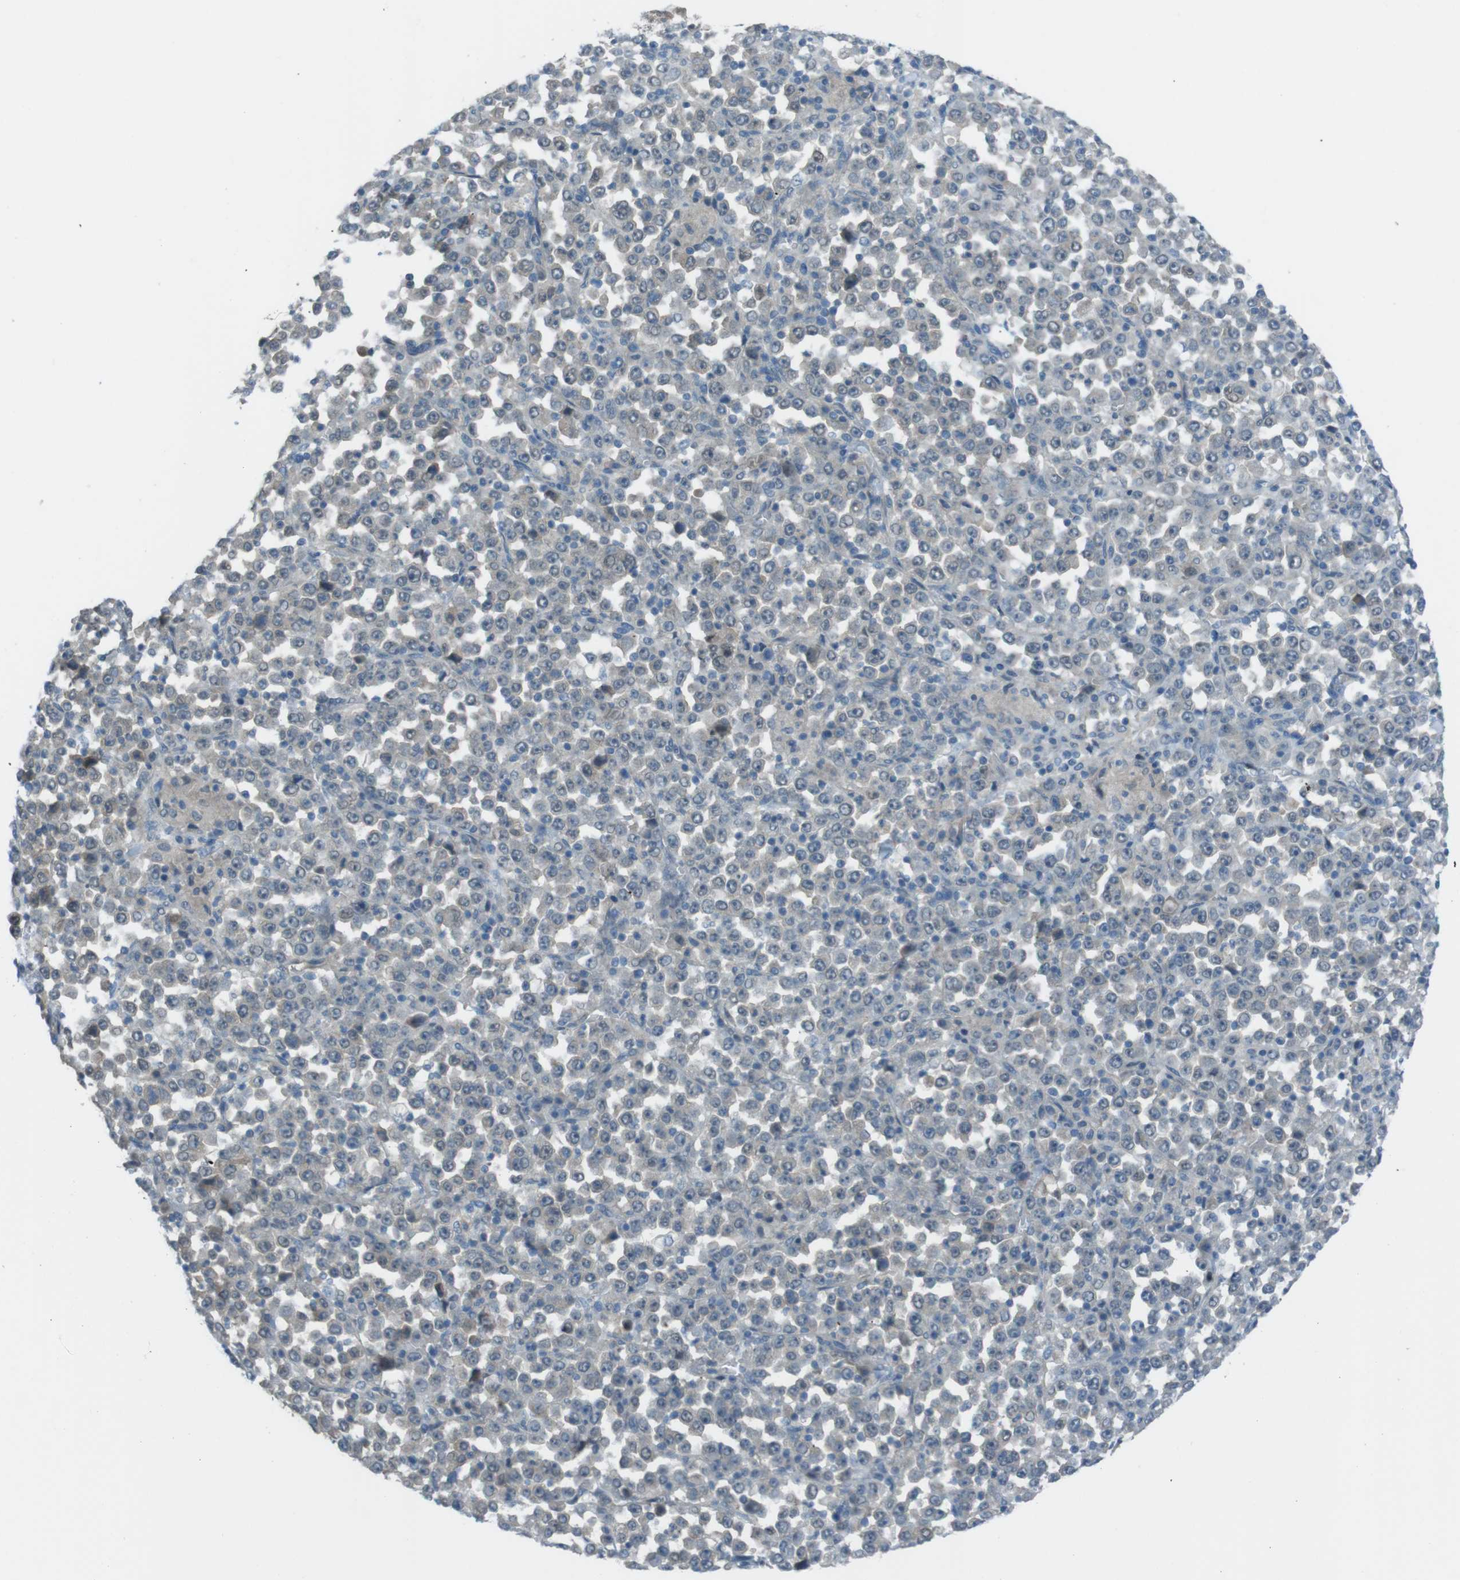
{"staining": {"intensity": "negative", "quantity": "none", "location": "none"}, "tissue": "stomach cancer", "cell_type": "Tumor cells", "image_type": "cancer", "snomed": [{"axis": "morphology", "description": "Normal tissue, NOS"}, {"axis": "morphology", "description": "Adenocarcinoma, NOS"}, {"axis": "topography", "description": "Stomach, upper"}, {"axis": "topography", "description": "Stomach"}], "caption": "This is a micrograph of immunohistochemistry (IHC) staining of stomach cancer (adenocarcinoma), which shows no positivity in tumor cells.", "gene": "ZDHHC20", "patient": {"sex": "male", "age": 59}}